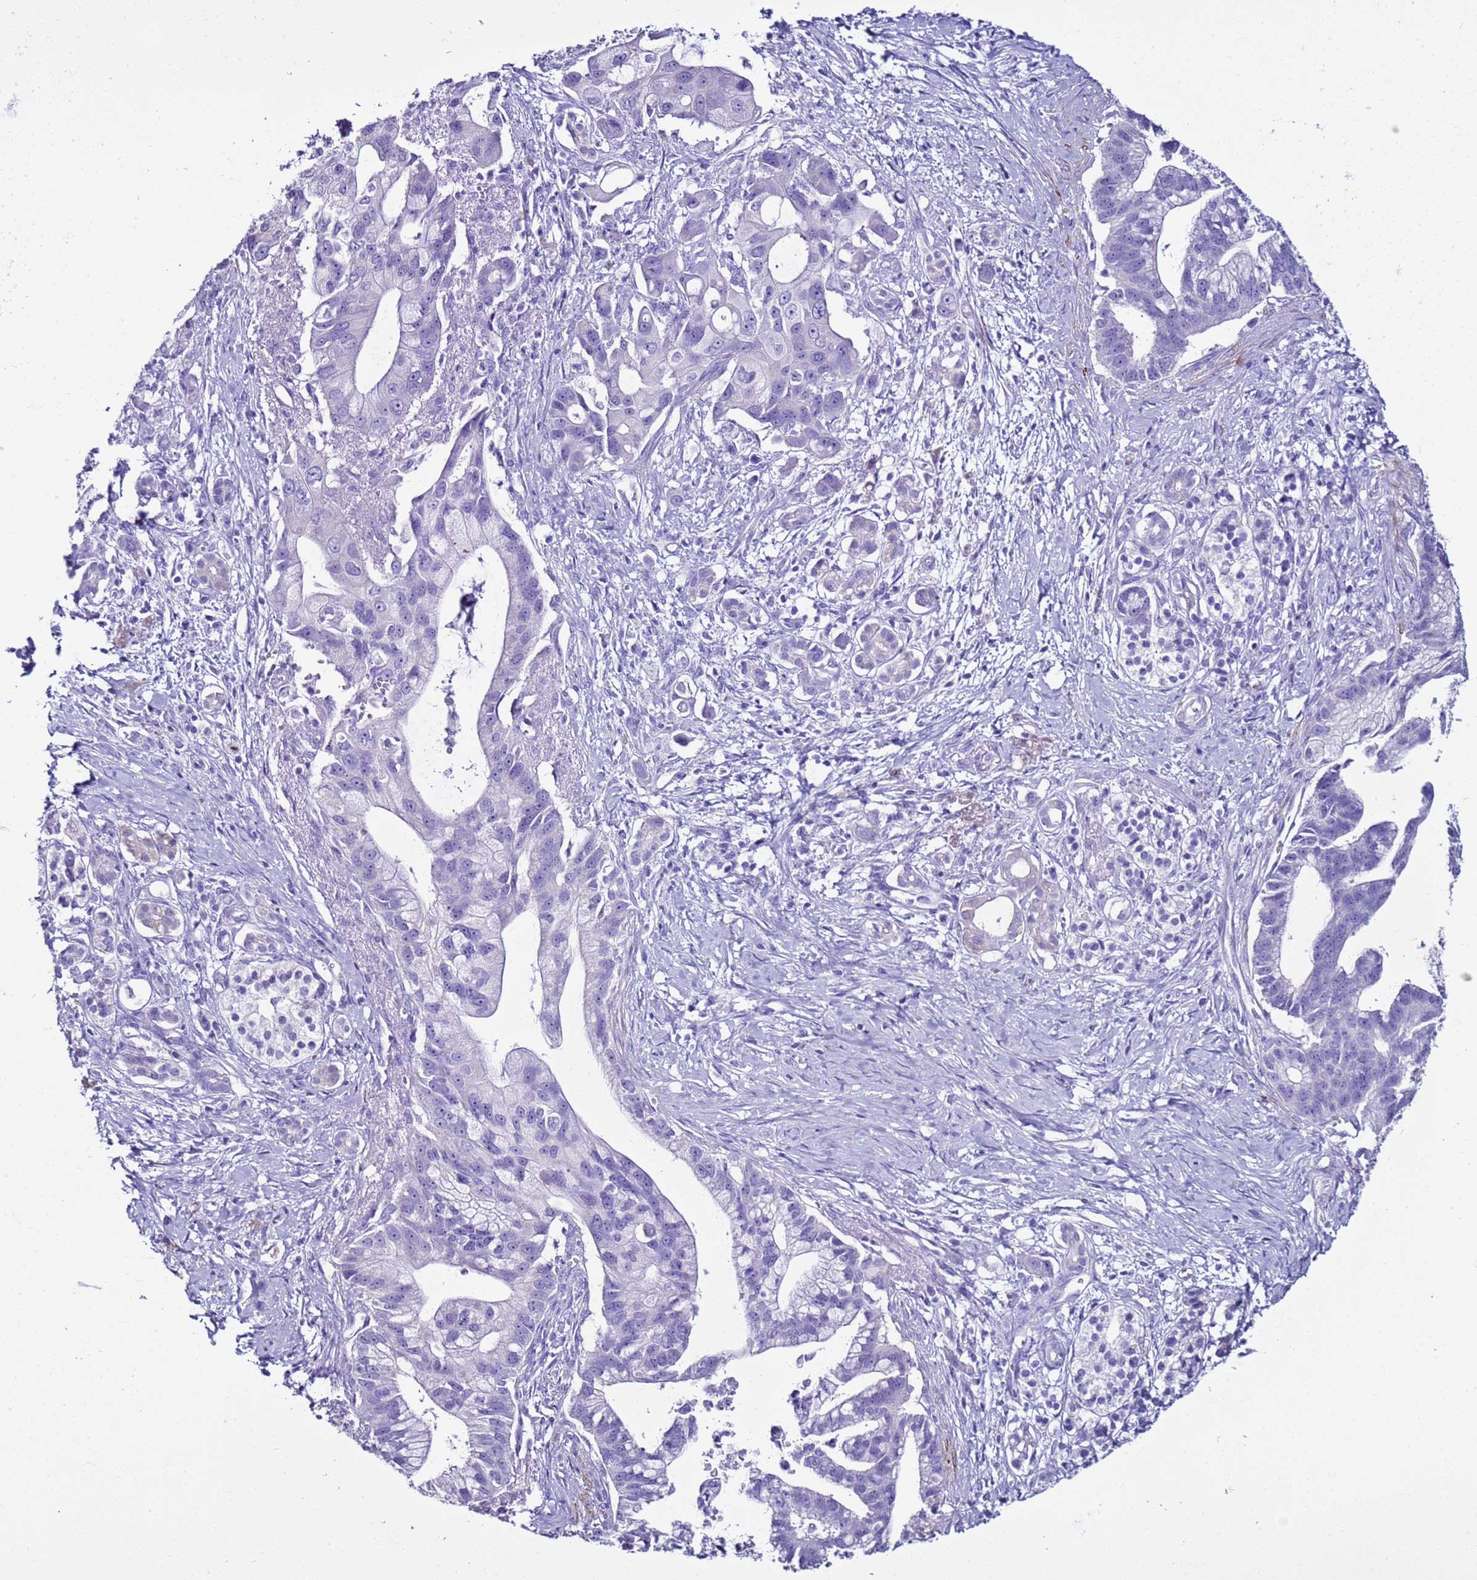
{"staining": {"intensity": "negative", "quantity": "none", "location": "none"}, "tissue": "pancreatic cancer", "cell_type": "Tumor cells", "image_type": "cancer", "snomed": [{"axis": "morphology", "description": "Adenocarcinoma, NOS"}, {"axis": "topography", "description": "Pancreas"}], "caption": "DAB immunohistochemical staining of human pancreatic cancer displays no significant positivity in tumor cells.", "gene": "LCMT1", "patient": {"sex": "male", "age": 68}}